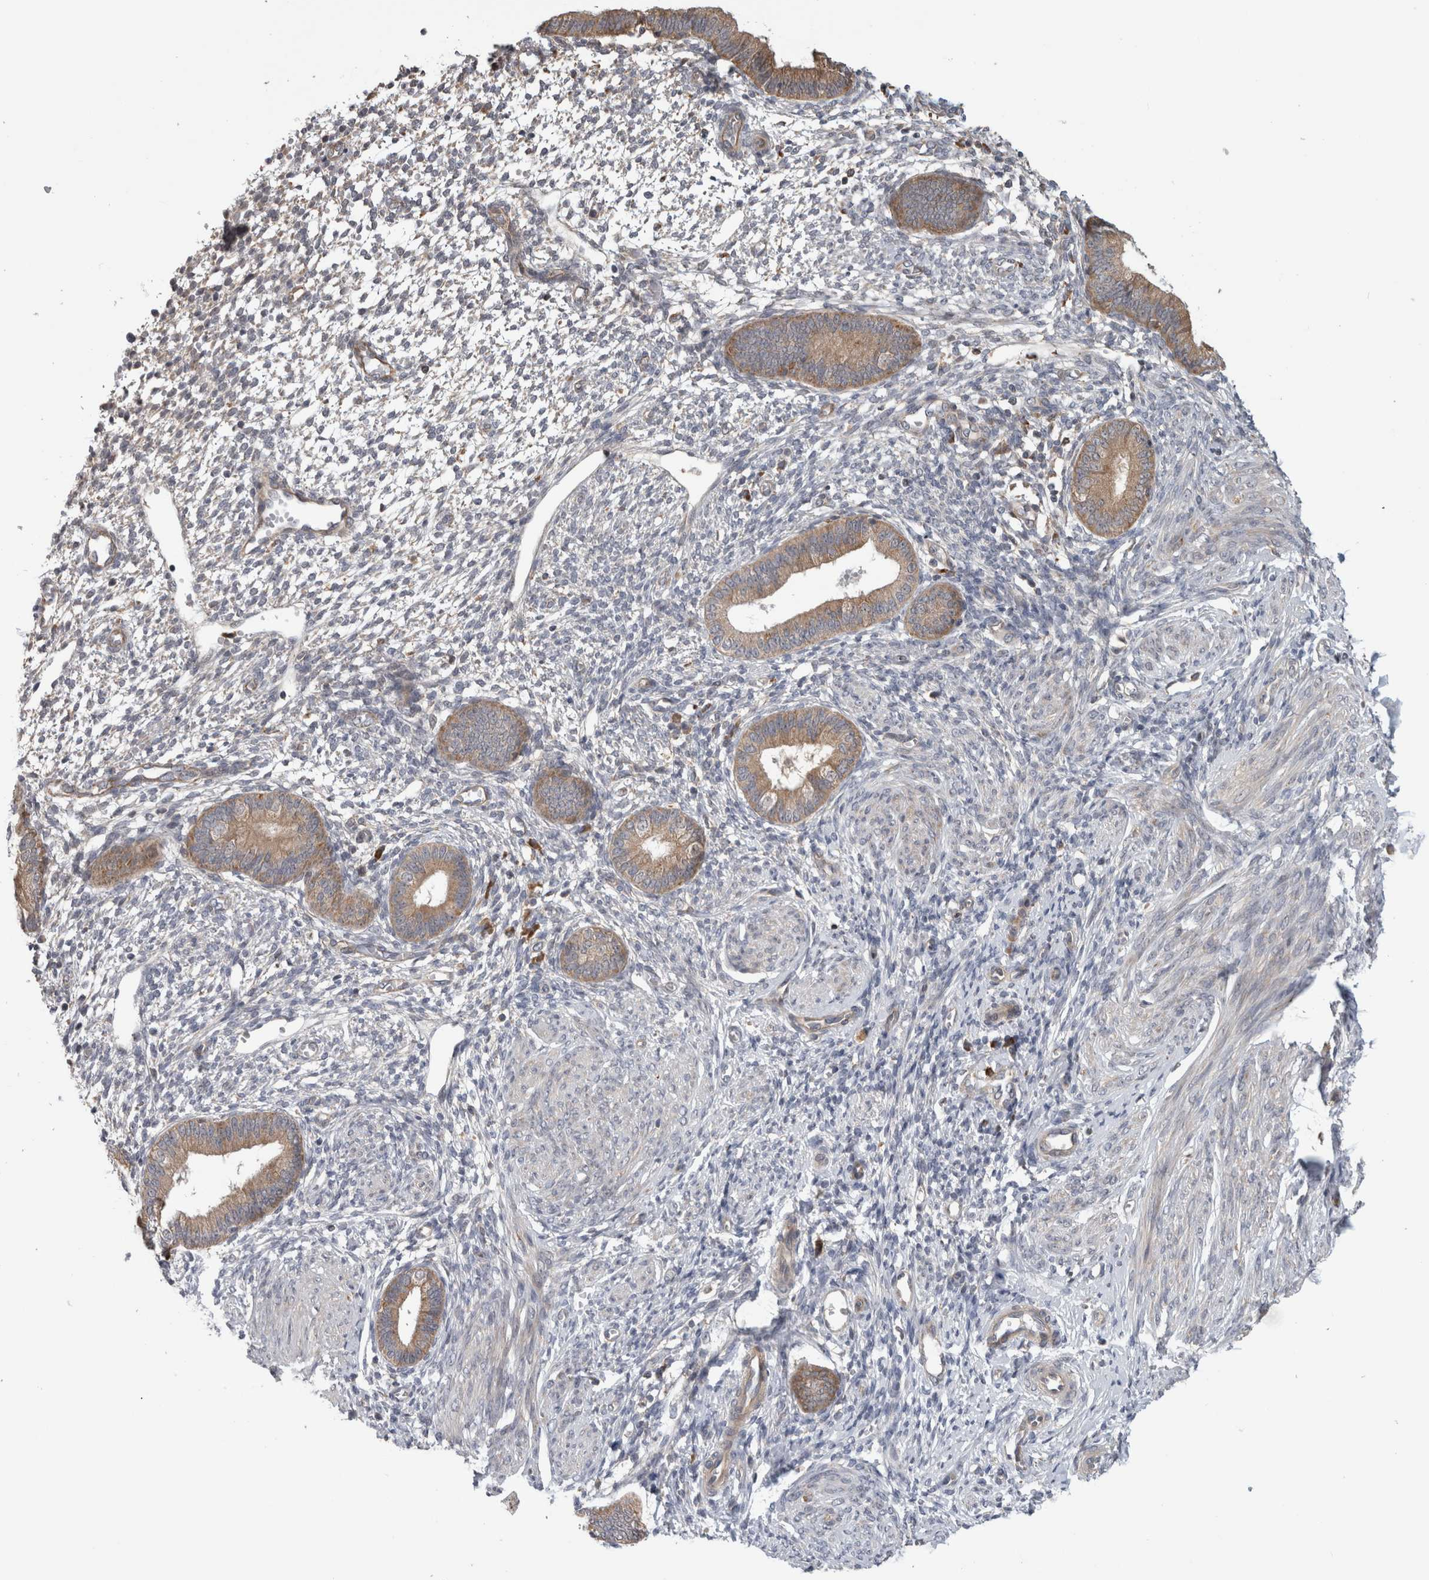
{"staining": {"intensity": "weak", "quantity": "<25%", "location": "cytoplasmic/membranous"}, "tissue": "endometrium", "cell_type": "Cells in endometrial stroma", "image_type": "normal", "snomed": [{"axis": "morphology", "description": "Normal tissue, NOS"}, {"axis": "topography", "description": "Endometrium"}], "caption": "The micrograph reveals no significant staining in cells in endometrial stroma of endometrium. (DAB (3,3'-diaminobenzidine) immunohistochemistry visualized using brightfield microscopy, high magnification).", "gene": "ADGRL3", "patient": {"sex": "female", "age": 46}}